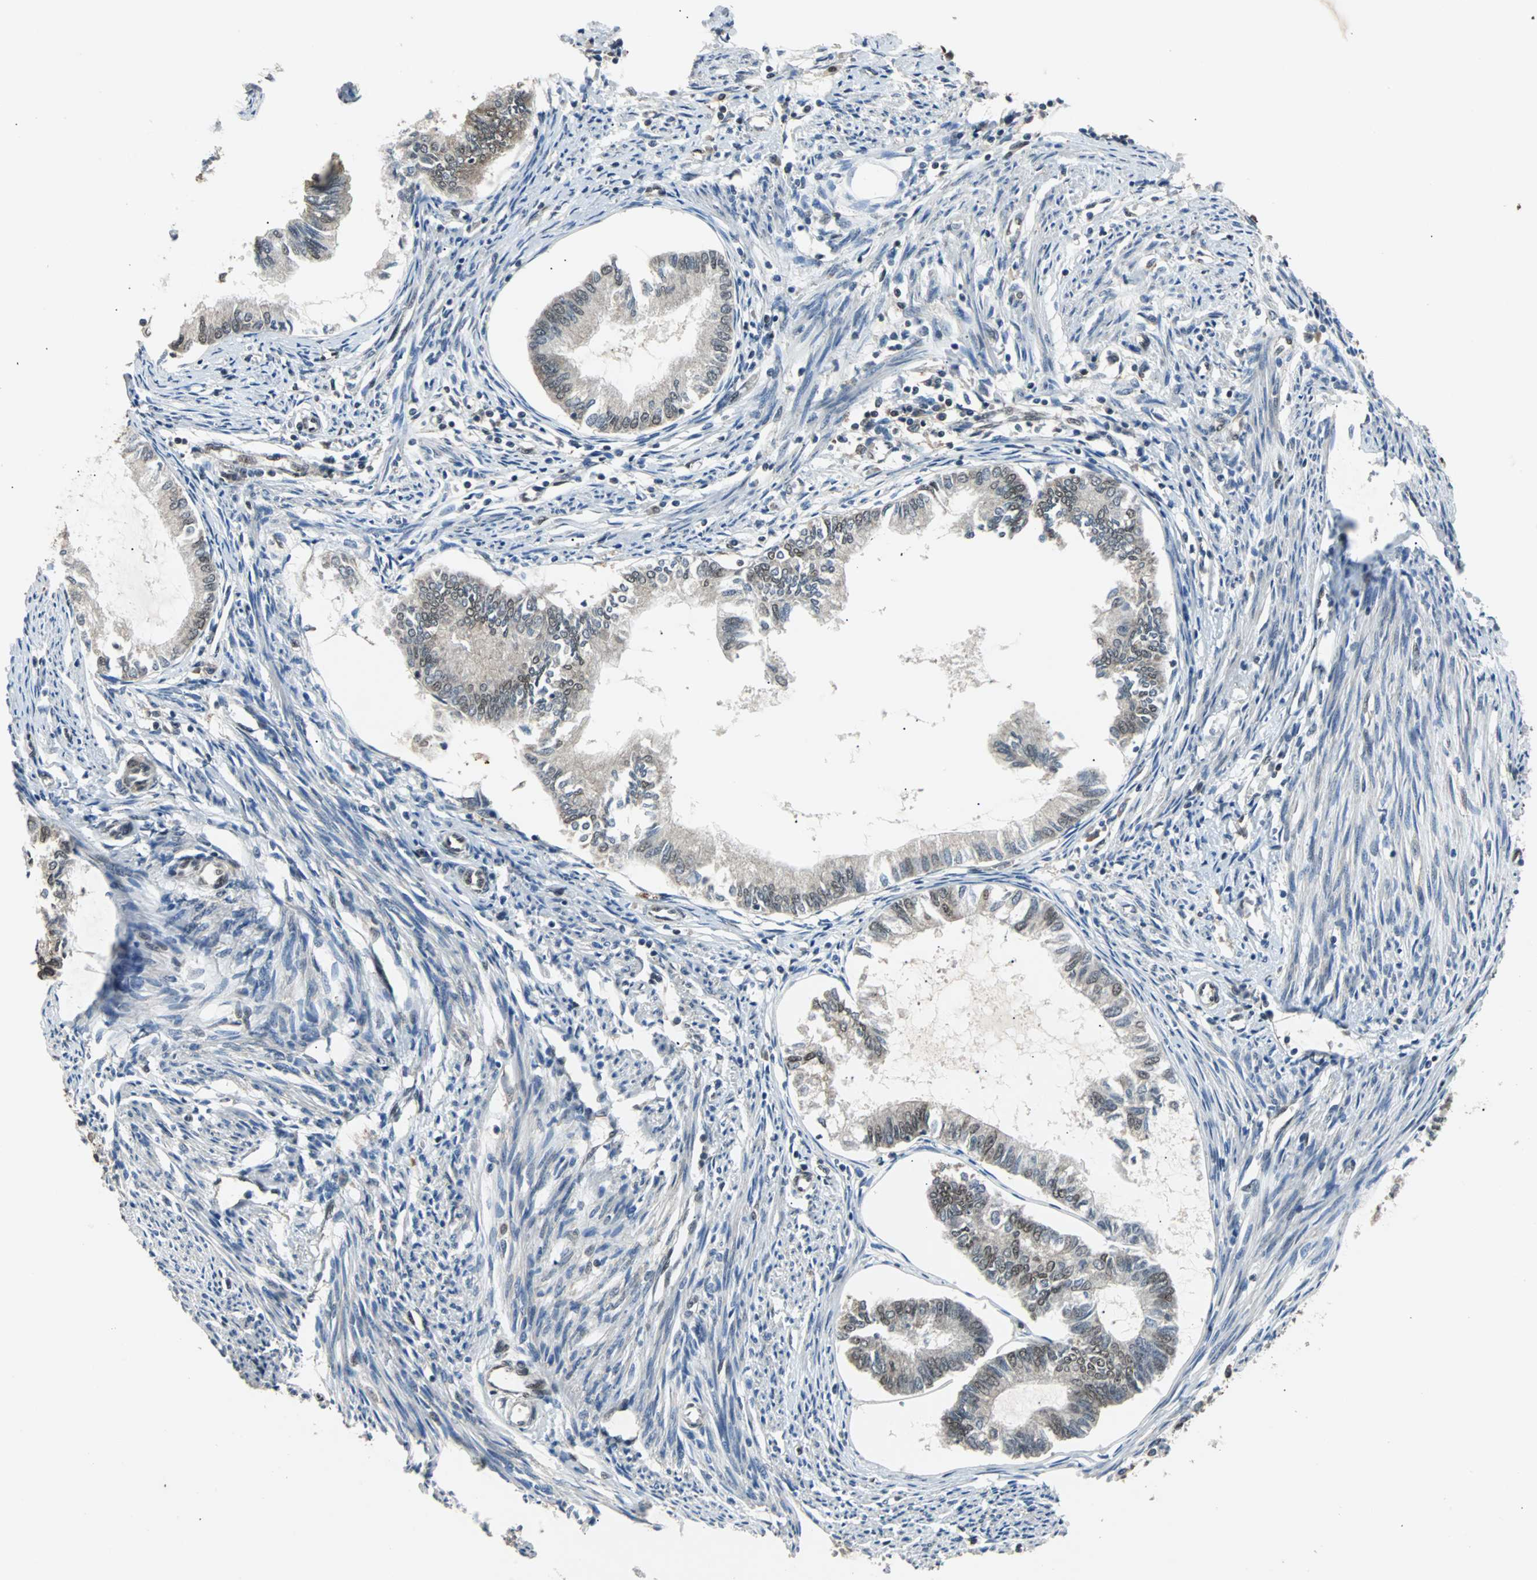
{"staining": {"intensity": "weak", "quantity": "<25%", "location": "cytoplasmic/membranous,nuclear"}, "tissue": "endometrial cancer", "cell_type": "Tumor cells", "image_type": "cancer", "snomed": [{"axis": "morphology", "description": "Adenocarcinoma, NOS"}, {"axis": "topography", "description": "Endometrium"}], "caption": "A histopathology image of human endometrial adenocarcinoma is negative for staining in tumor cells.", "gene": "PHC1", "patient": {"sex": "female", "age": 86}}